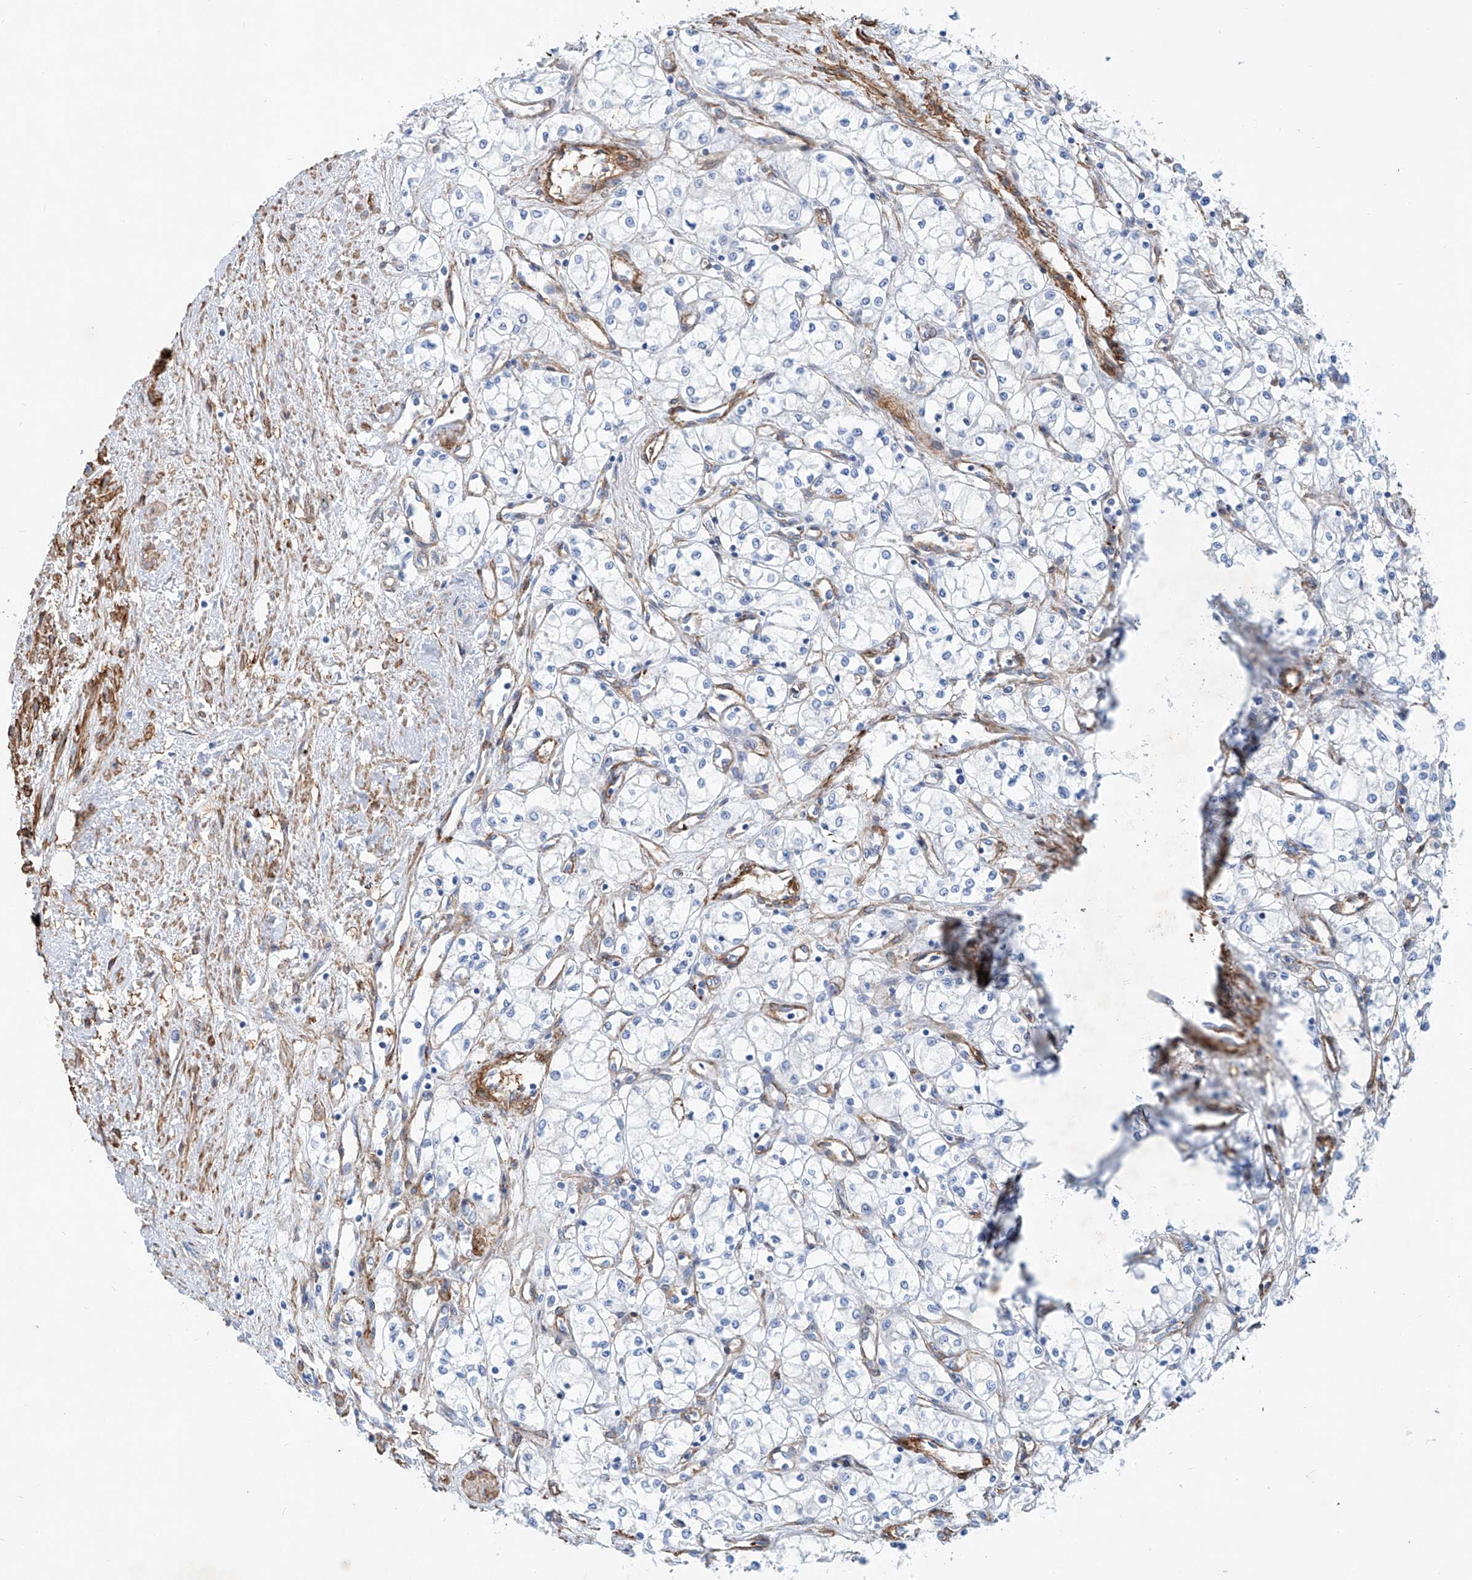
{"staining": {"intensity": "negative", "quantity": "none", "location": "none"}, "tissue": "renal cancer", "cell_type": "Tumor cells", "image_type": "cancer", "snomed": [{"axis": "morphology", "description": "Adenocarcinoma, NOS"}, {"axis": "topography", "description": "Kidney"}], "caption": "Immunohistochemistry (IHC) micrograph of neoplastic tissue: human renal adenocarcinoma stained with DAB (3,3'-diaminobenzidine) shows no significant protein expression in tumor cells.", "gene": "TAS2R60", "patient": {"sex": "male", "age": 59}}